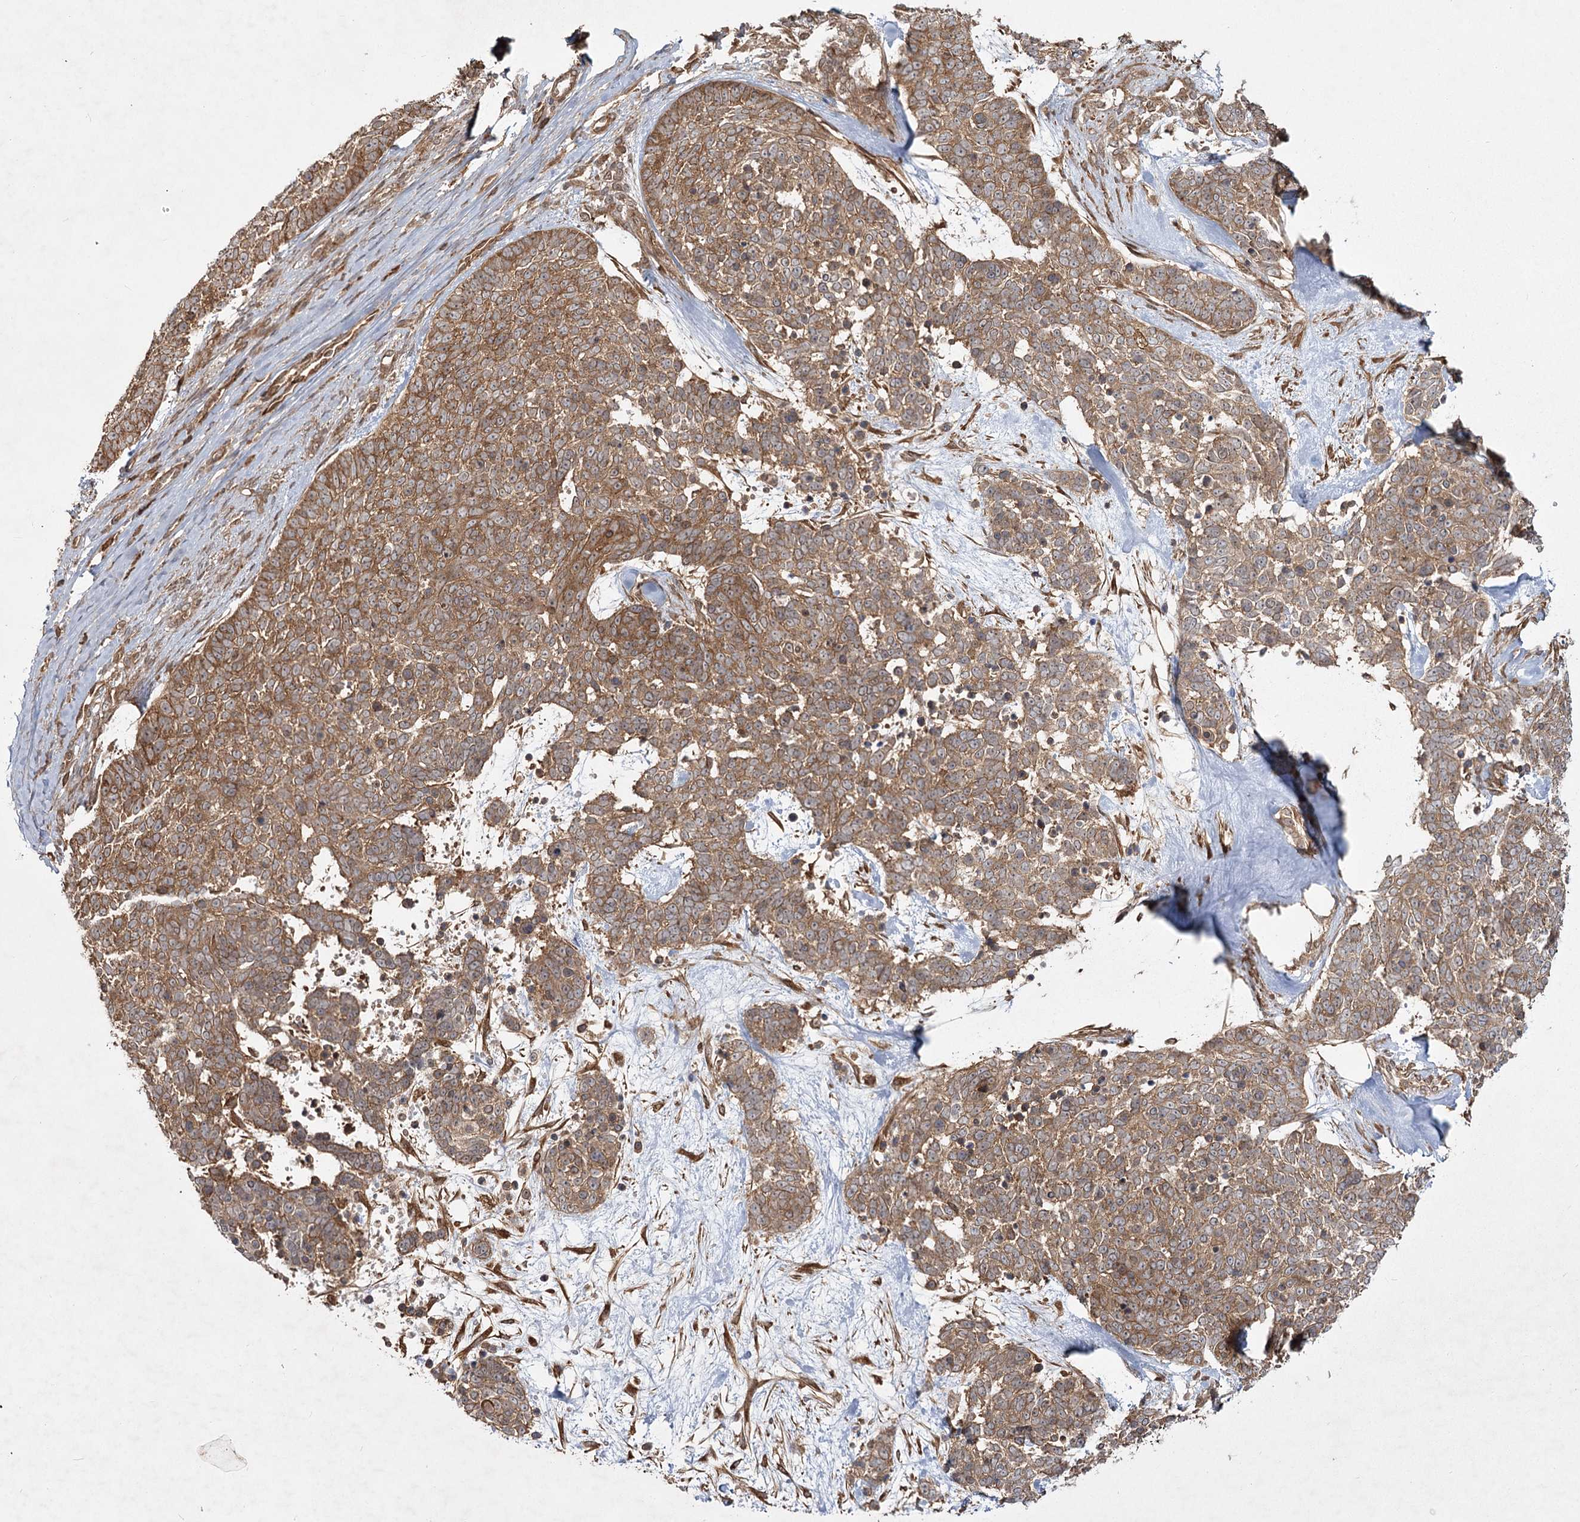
{"staining": {"intensity": "moderate", "quantity": ">75%", "location": "cytoplasmic/membranous"}, "tissue": "skin cancer", "cell_type": "Tumor cells", "image_type": "cancer", "snomed": [{"axis": "morphology", "description": "Basal cell carcinoma"}, {"axis": "topography", "description": "Skin"}], "caption": "Immunohistochemistry (IHC) (DAB (3,3'-diaminobenzidine)) staining of skin cancer (basal cell carcinoma) reveals moderate cytoplasmic/membranous protein positivity in approximately >75% of tumor cells. Using DAB (brown) and hematoxylin (blue) stains, captured at high magnification using brightfield microscopy.", "gene": "MDFIC", "patient": {"sex": "female", "age": 81}}